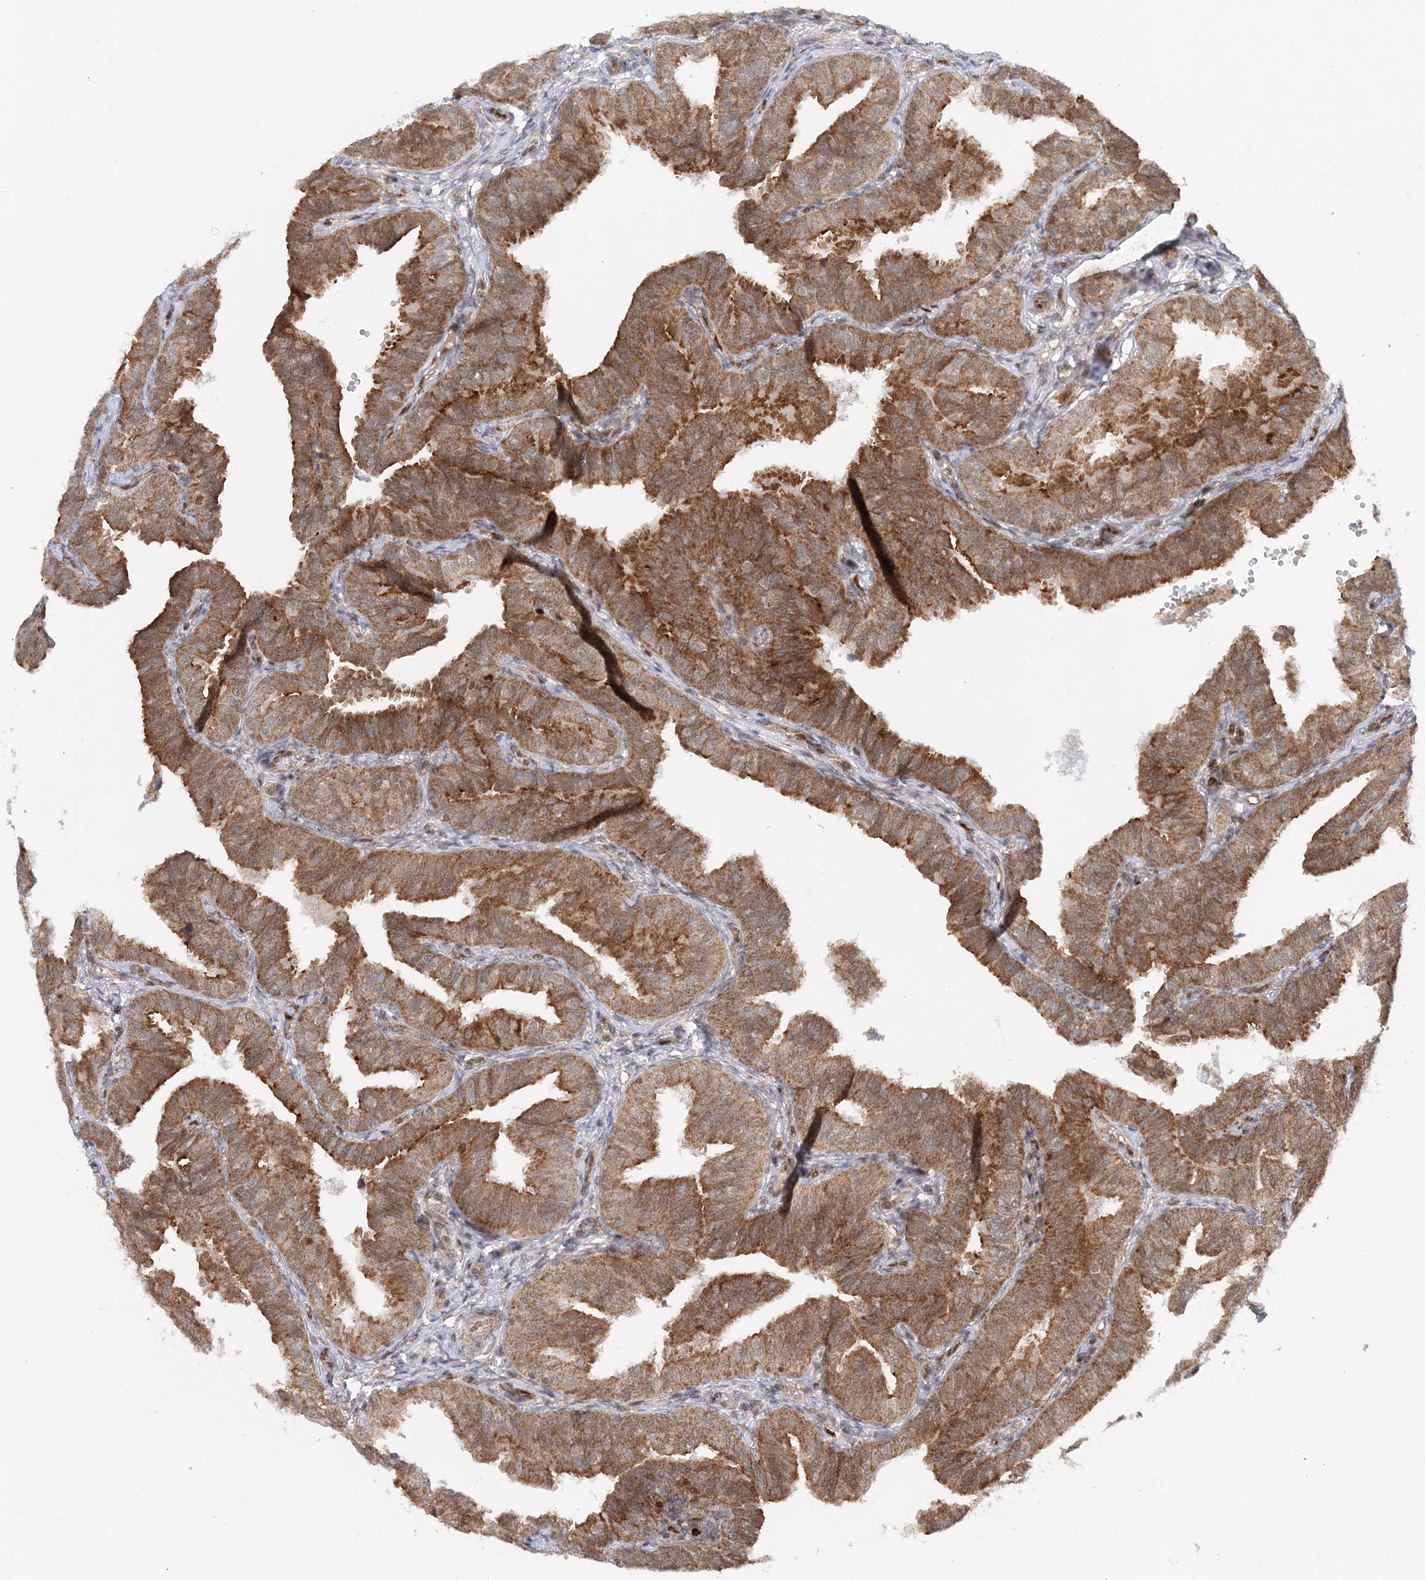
{"staining": {"intensity": "moderate", "quantity": ">75%", "location": "cytoplasmic/membranous"}, "tissue": "fallopian tube", "cell_type": "Glandular cells", "image_type": "normal", "snomed": [{"axis": "morphology", "description": "Normal tissue, NOS"}, {"axis": "topography", "description": "Fallopian tube"}], "caption": "An image showing moderate cytoplasmic/membranous positivity in approximately >75% of glandular cells in benign fallopian tube, as visualized by brown immunohistochemical staining.", "gene": "RAB11FIP2", "patient": {"sex": "female", "age": 35}}